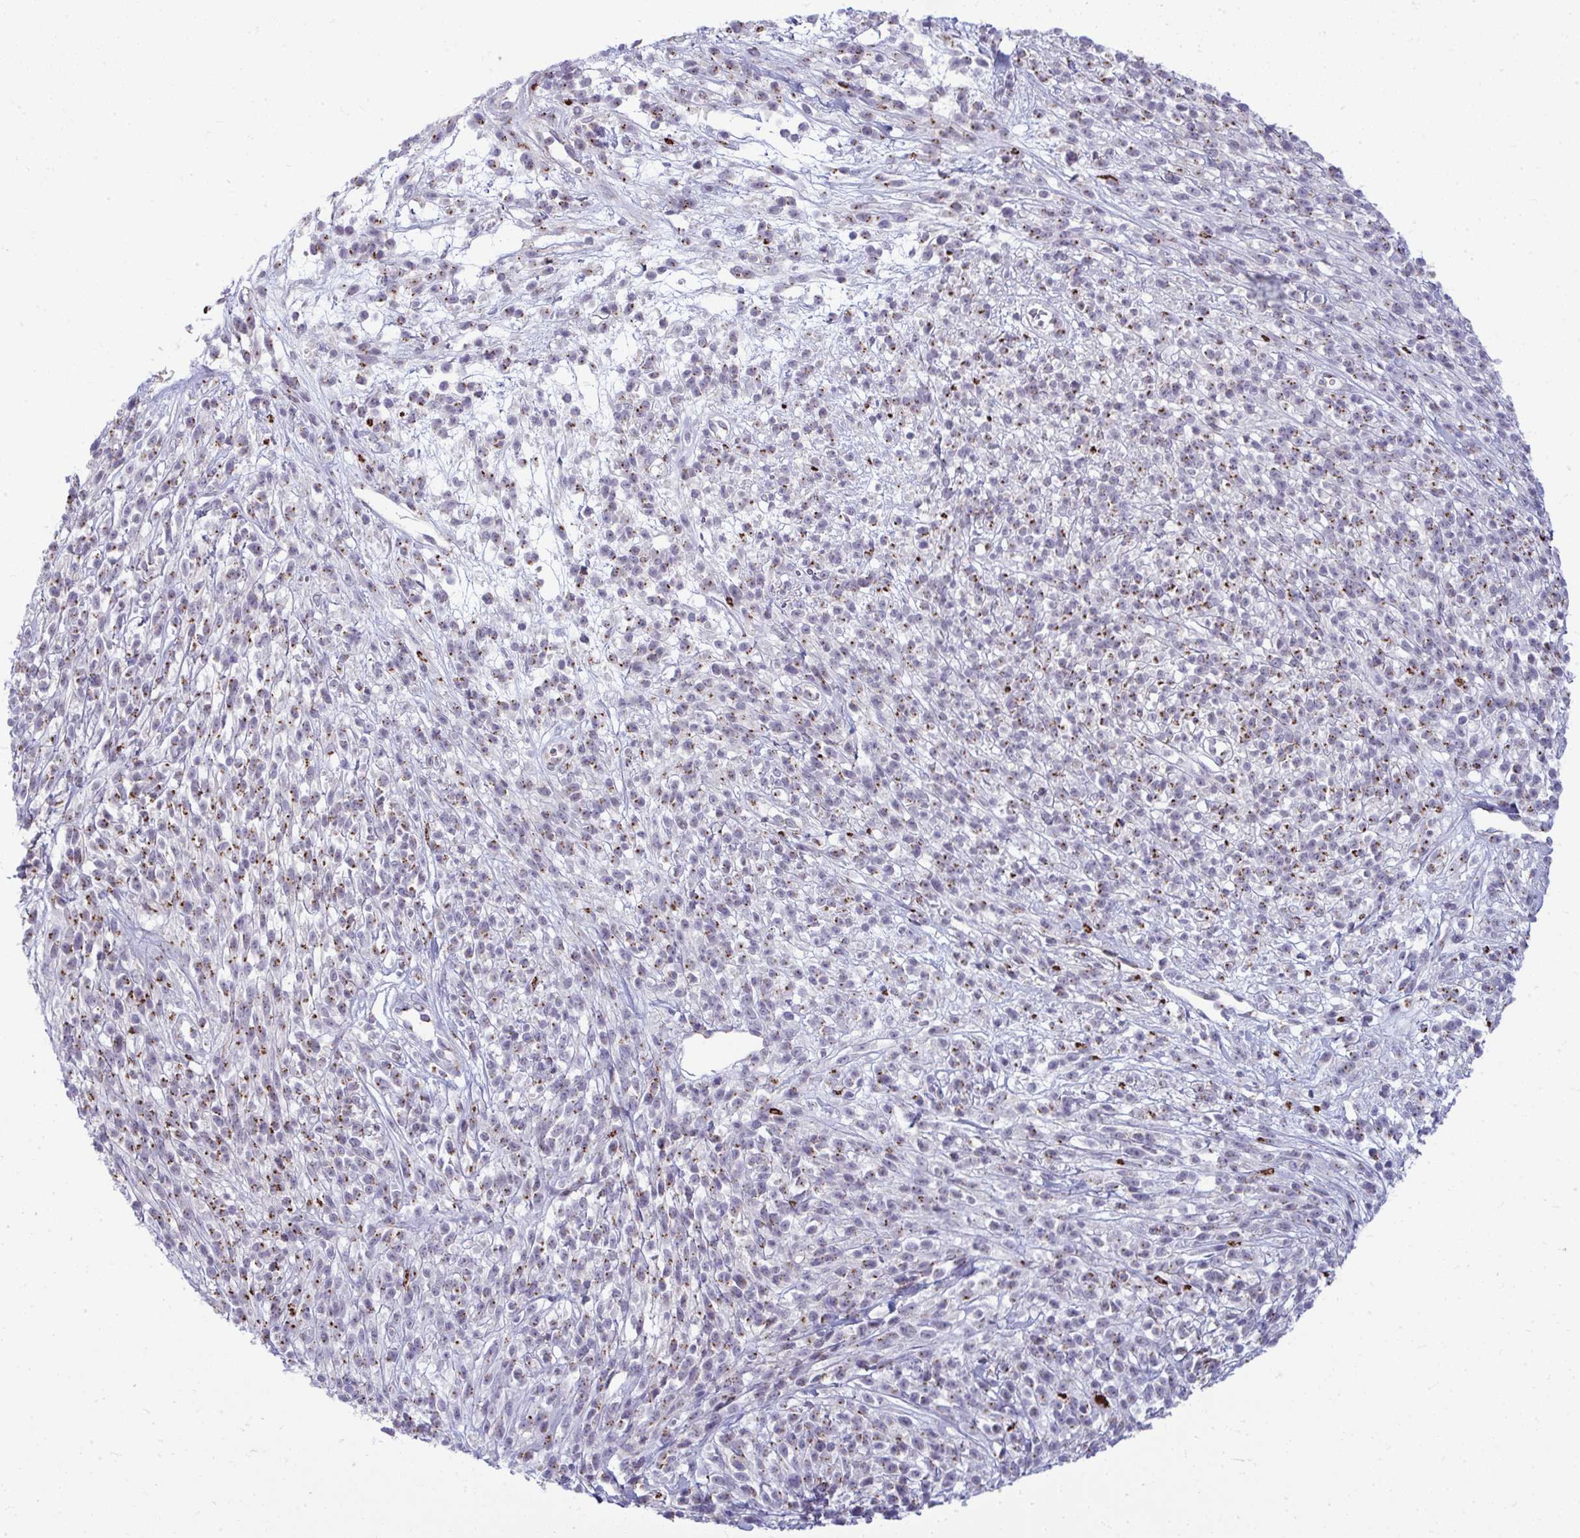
{"staining": {"intensity": "moderate", "quantity": "25%-75%", "location": "cytoplasmic/membranous"}, "tissue": "melanoma", "cell_type": "Tumor cells", "image_type": "cancer", "snomed": [{"axis": "morphology", "description": "Malignant melanoma, NOS"}, {"axis": "topography", "description": "Skin"}, {"axis": "topography", "description": "Skin of trunk"}], "caption": "Human melanoma stained for a protein (brown) displays moderate cytoplasmic/membranous positive staining in approximately 25%-75% of tumor cells.", "gene": "DTX4", "patient": {"sex": "male", "age": 74}}